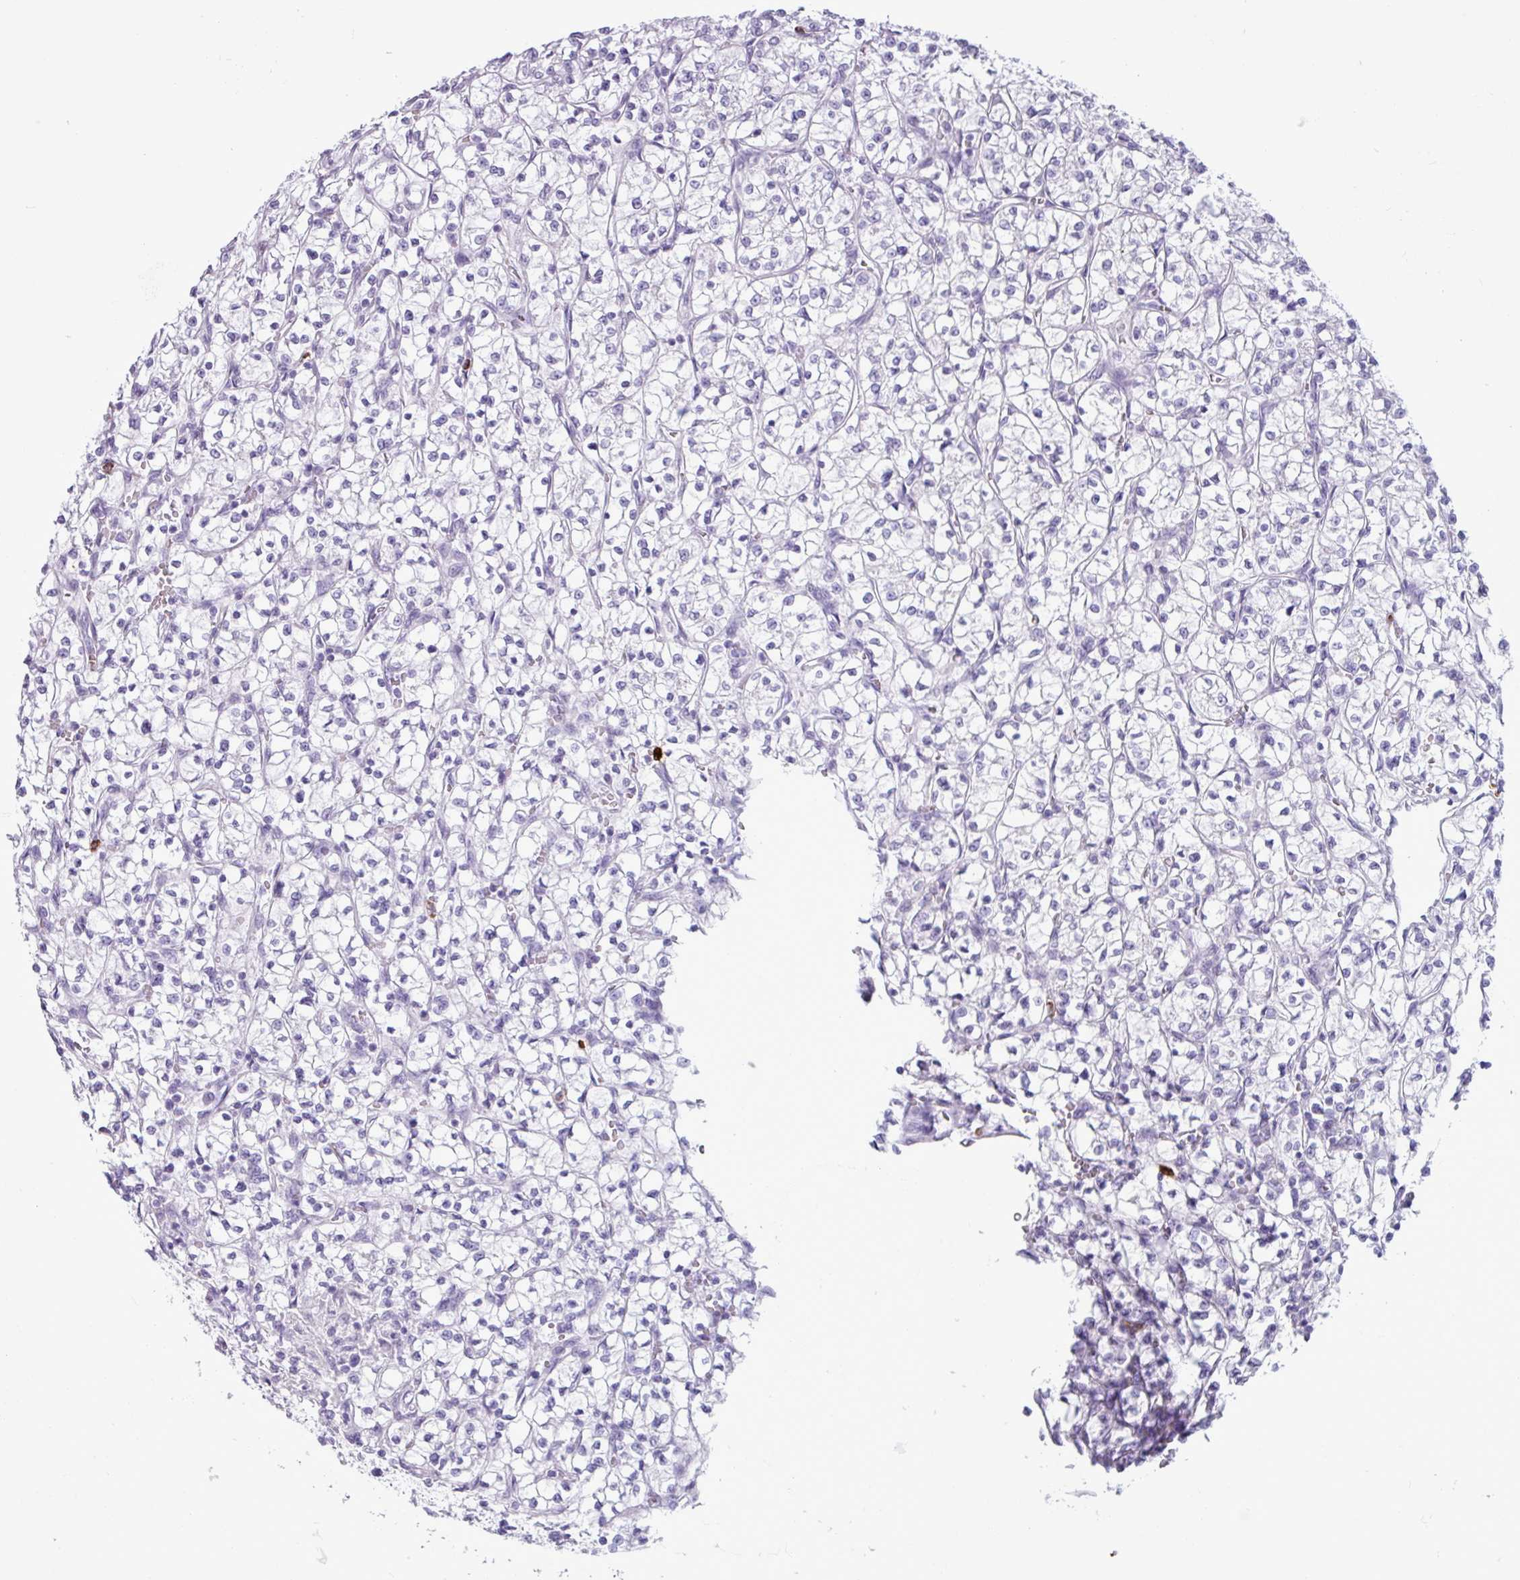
{"staining": {"intensity": "negative", "quantity": "none", "location": "none"}, "tissue": "renal cancer", "cell_type": "Tumor cells", "image_type": "cancer", "snomed": [{"axis": "morphology", "description": "Adenocarcinoma, NOS"}, {"axis": "topography", "description": "Kidney"}], "caption": "Human renal cancer stained for a protein using immunohistochemistry shows no expression in tumor cells.", "gene": "TMEM178A", "patient": {"sex": "female", "age": 64}}